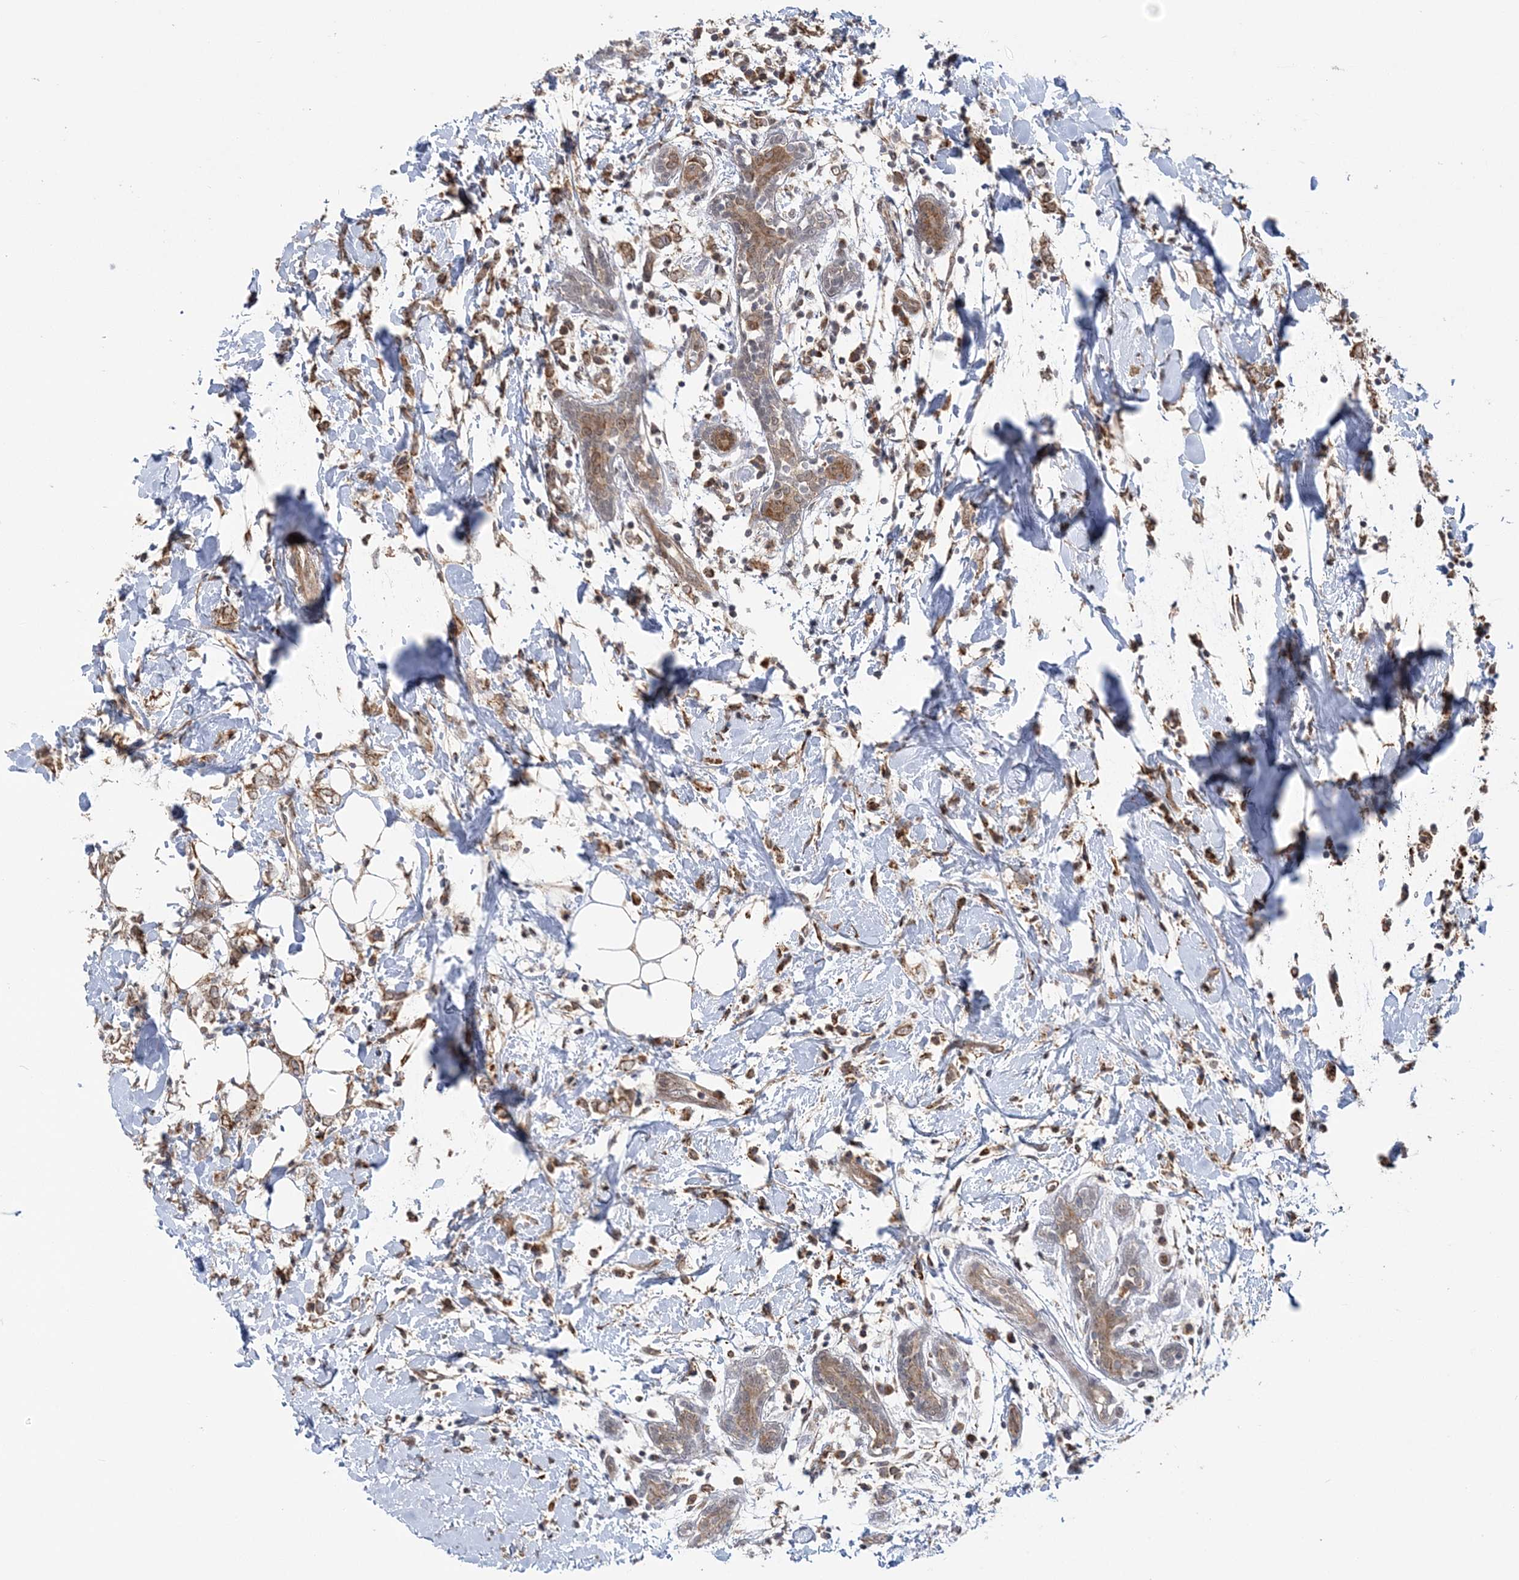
{"staining": {"intensity": "moderate", "quantity": ">75%", "location": "cytoplasmic/membranous"}, "tissue": "breast cancer", "cell_type": "Tumor cells", "image_type": "cancer", "snomed": [{"axis": "morphology", "description": "Normal tissue, NOS"}, {"axis": "morphology", "description": "Lobular carcinoma"}, {"axis": "topography", "description": "Breast"}], "caption": "There is medium levels of moderate cytoplasmic/membranous expression in tumor cells of lobular carcinoma (breast), as demonstrated by immunohistochemical staining (brown color).", "gene": "MRPL47", "patient": {"sex": "female", "age": 47}}